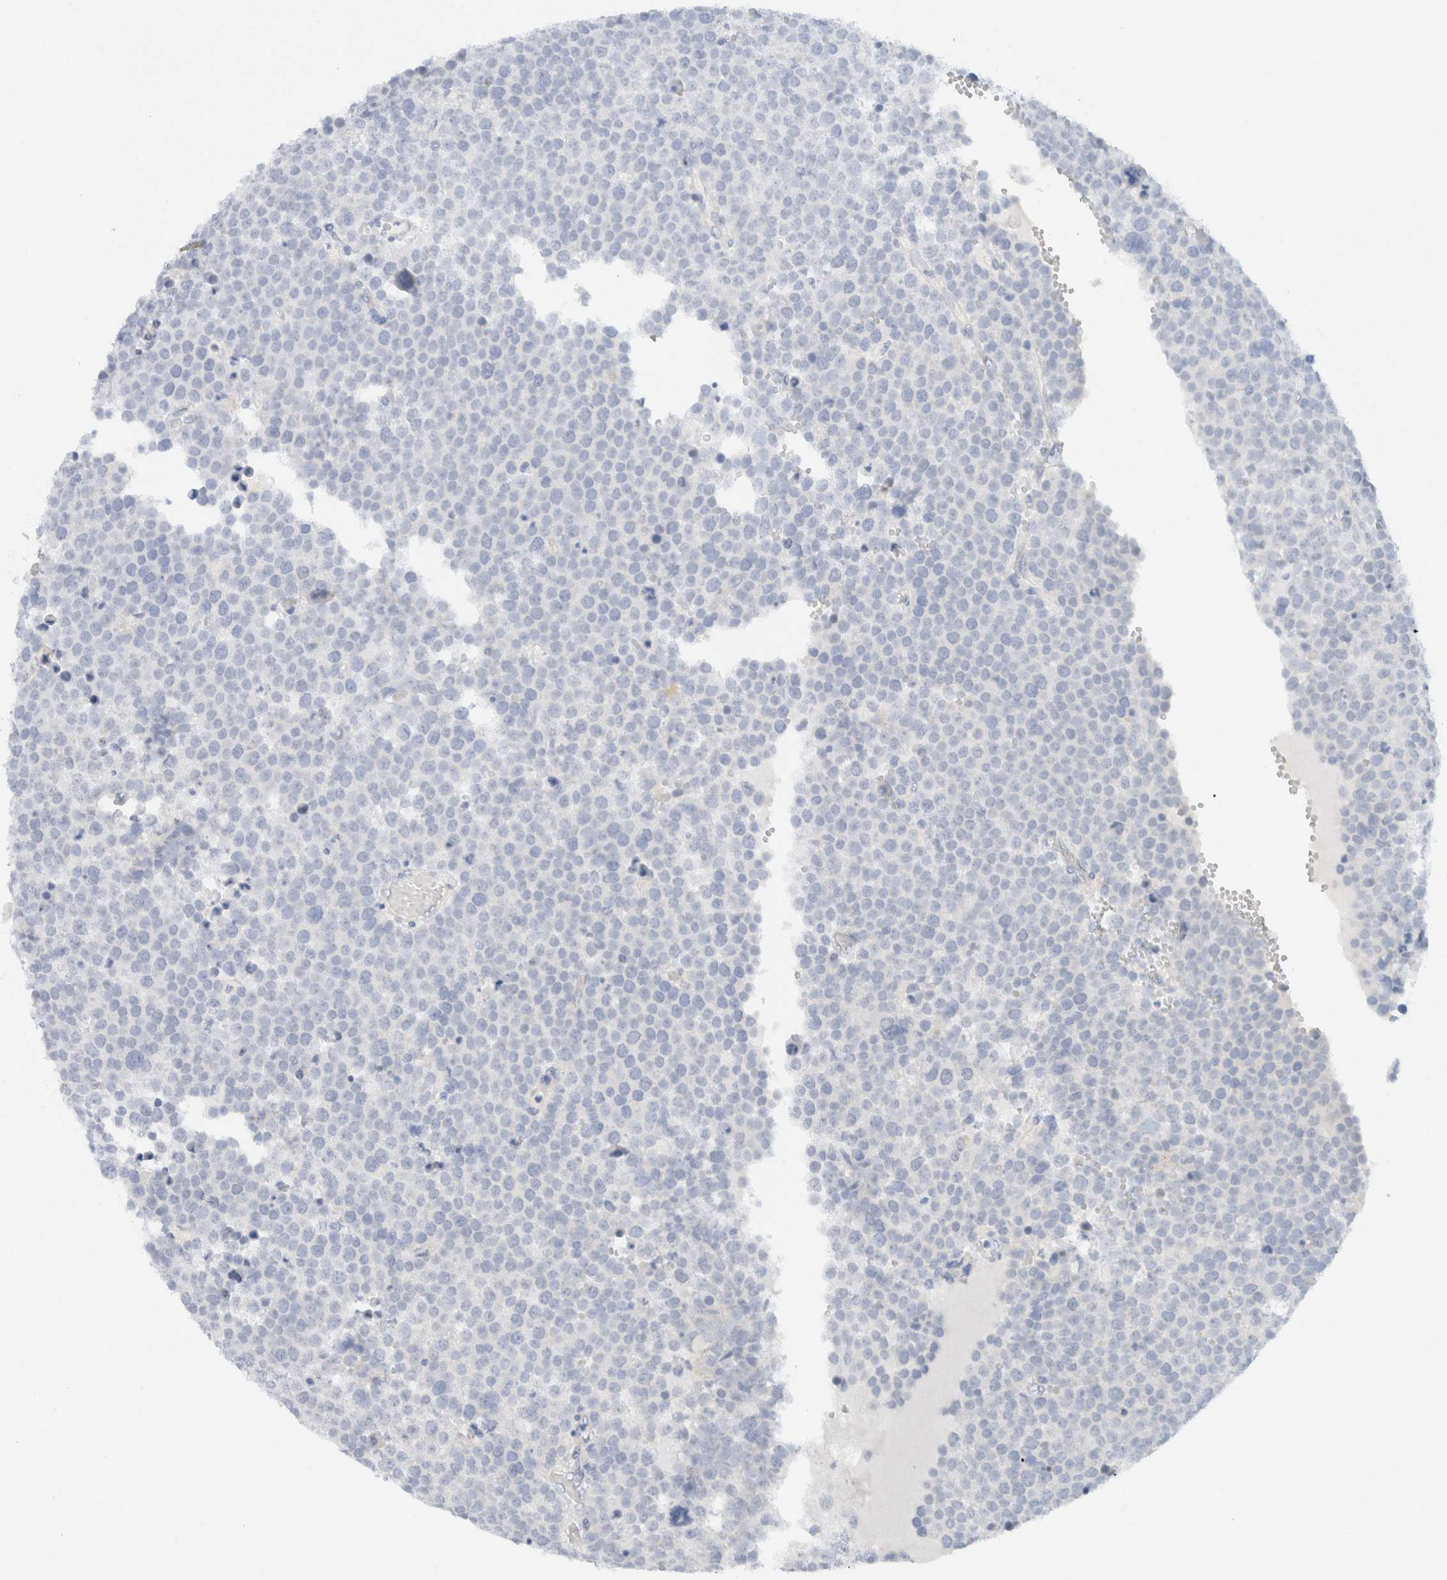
{"staining": {"intensity": "negative", "quantity": "none", "location": "none"}, "tissue": "testis cancer", "cell_type": "Tumor cells", "image_type": "cancer", "snomed": [{"axis": "morphology", "description": "Seminoma, NOS"}, {"axis": "topography", "description": "Testis"}], "caption": "DAB (3,3'-diaminobenzidine) immunohistochemical staining of testis cancer shows no significant staining in tumor cells. (IHC, brightfield microscopy, high magnification).", "gene": "SDR16C5", "patient": {"sex": "male", "age": 71}}